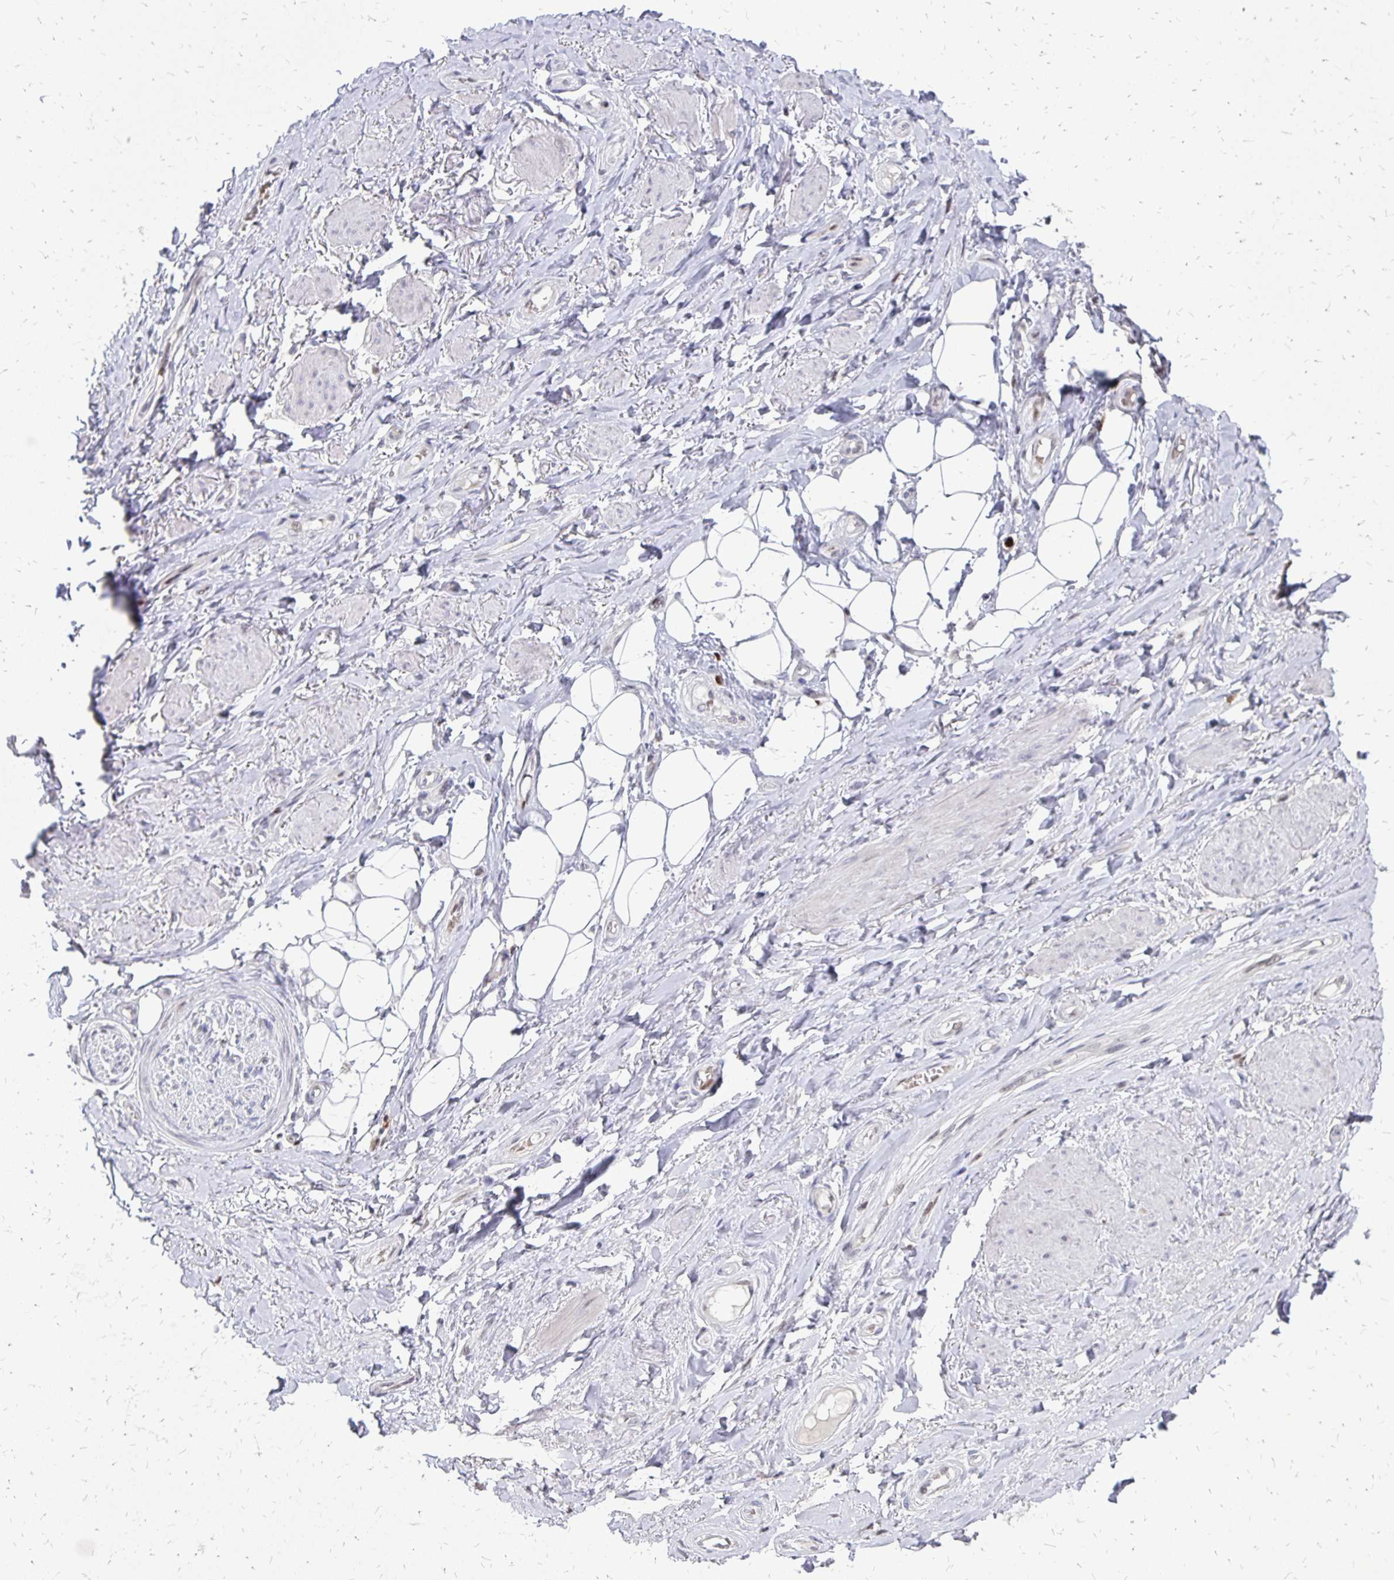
{"staining": {"intensity": "negative", "quantity": "none", "location": "none"}, "tissue": "adipose tissue", "cell_type": "Adipocytes", "image_type": "normal", "snomed": [{"axis": "morphology", "description": "Normal tissue, NOS"}, {"axis": "topography", "description": "Anal"}, {"axis": "topography", "description": "Peripheral nerve tissue"}], "caption": "Adipose tissue stained for a protein using IHC shows no staining adipocytes.", "gene": "DCK", "patient": {"sex": "male", "age": 53}}